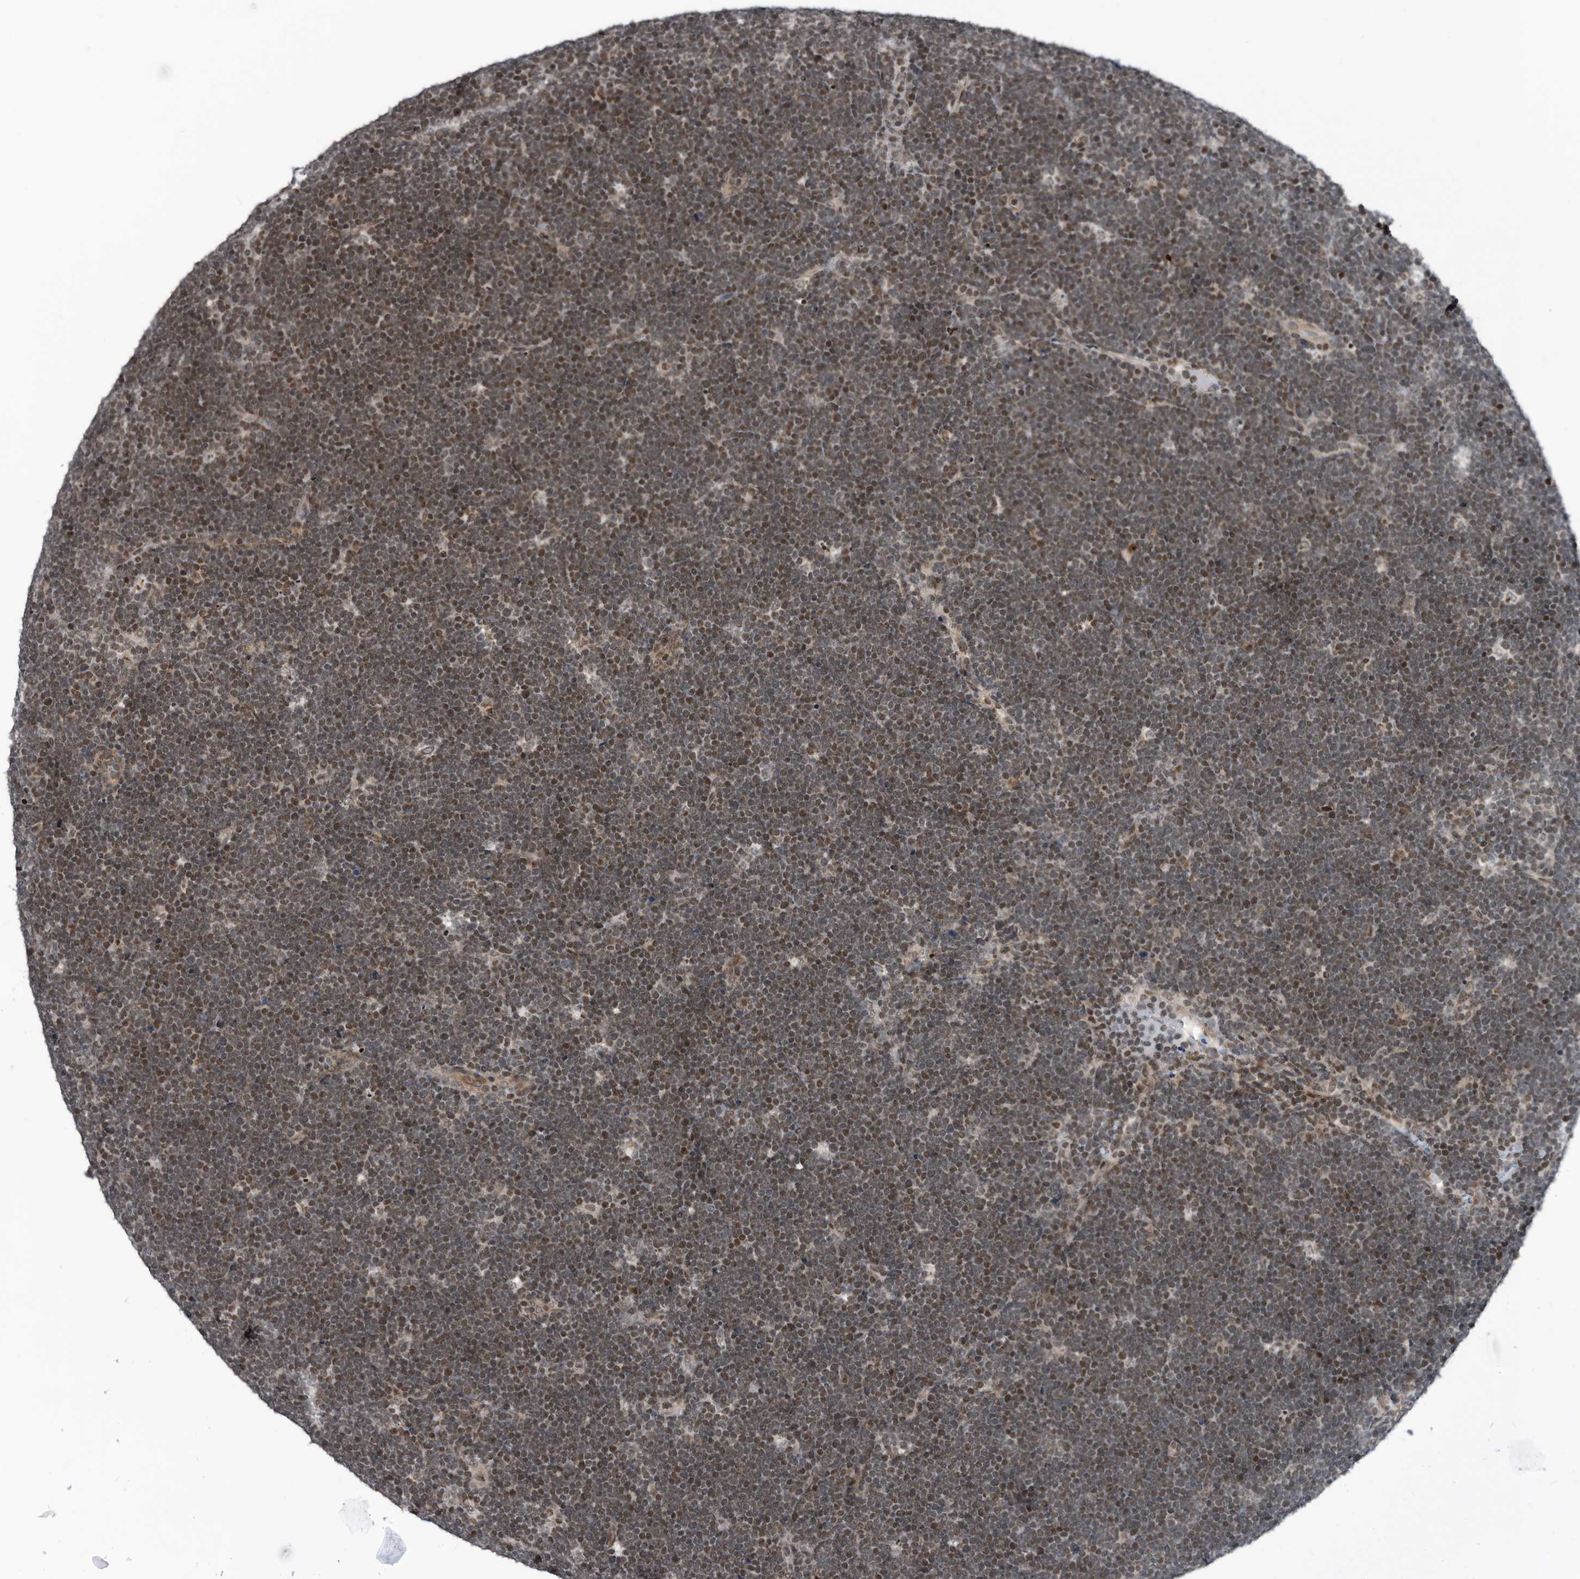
{"staining": {"intensity": "moderate", "quantity": "25%-75%", "location": "nuclear"}, "tissue": "lymphoma", "cell_type": "Tumor cells", "image_type": "cancer", "snomed": [{"axis": "morphology", "description": "Malignant lymphoma, non-Hodgkin's type, High grade"}, {"axis": "topography", "description": "Lymph node"}], "caption": "There is medium levels of moderate nuclear staining in tumor cells of lymphoma, as demonstrated by immunohistochemical staining (brown color).", "gene": "SNRNP48", "patient": {"sex": "male", "age": 13}}